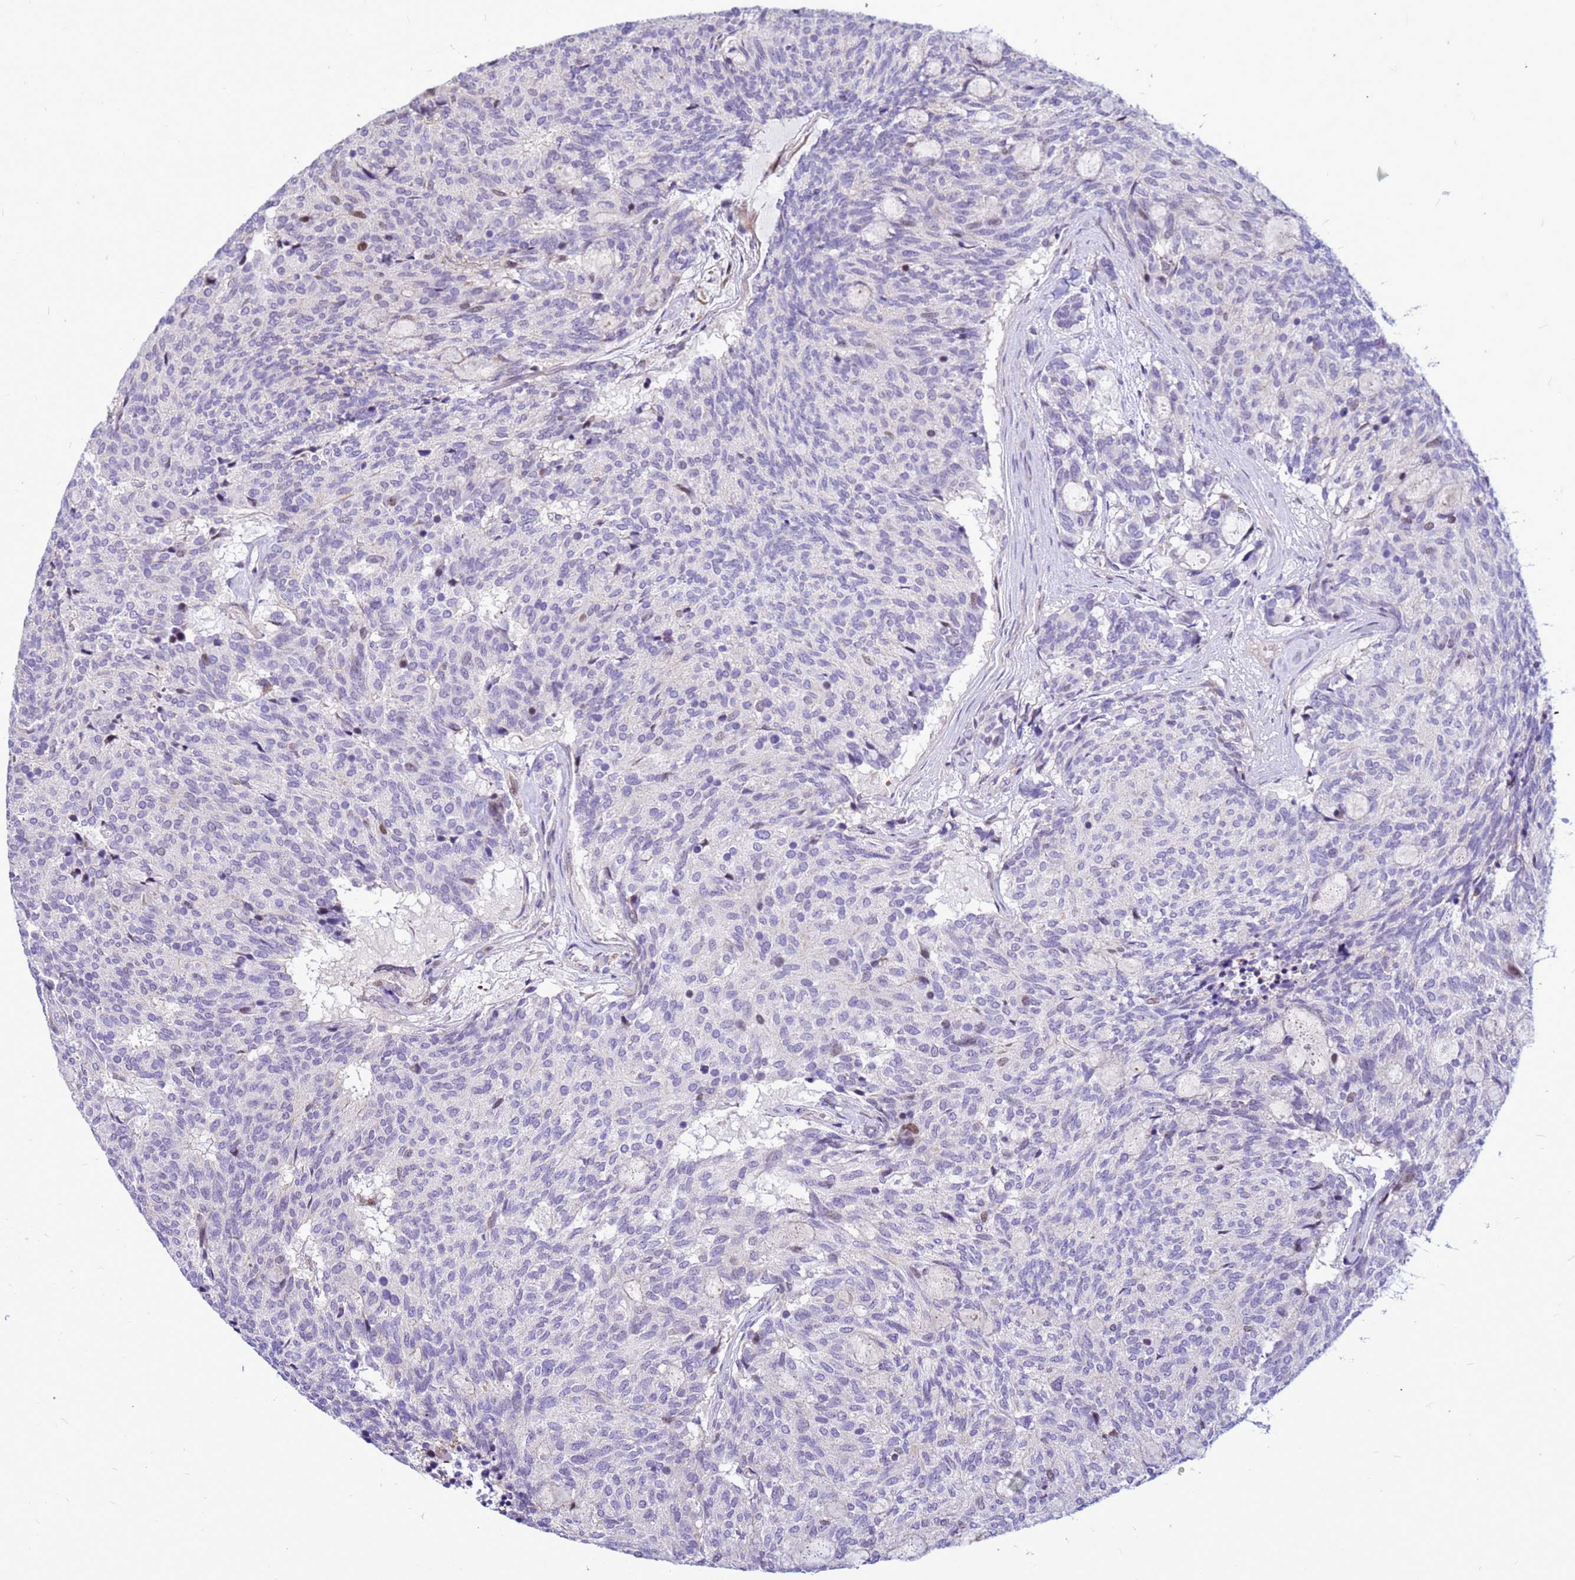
{"staining": {"intensity": "negative", "quantity": "none", "location": "none"}, "tissue": "carcinoid", "cell_type": "Tumor cells", "image_type": "cancer", "snomed": [{"axis": "morphology", "description": "Carcinoid, malignant, NOS"}, {"axis": "topography", "description": "Pancreas"}], "caption": "Image shows no protein positivity in tumor cells of carcinoid (malignant) tissue.", "gene": "ADAMTS7", "patient": {"sex": "female", "age": 54}}